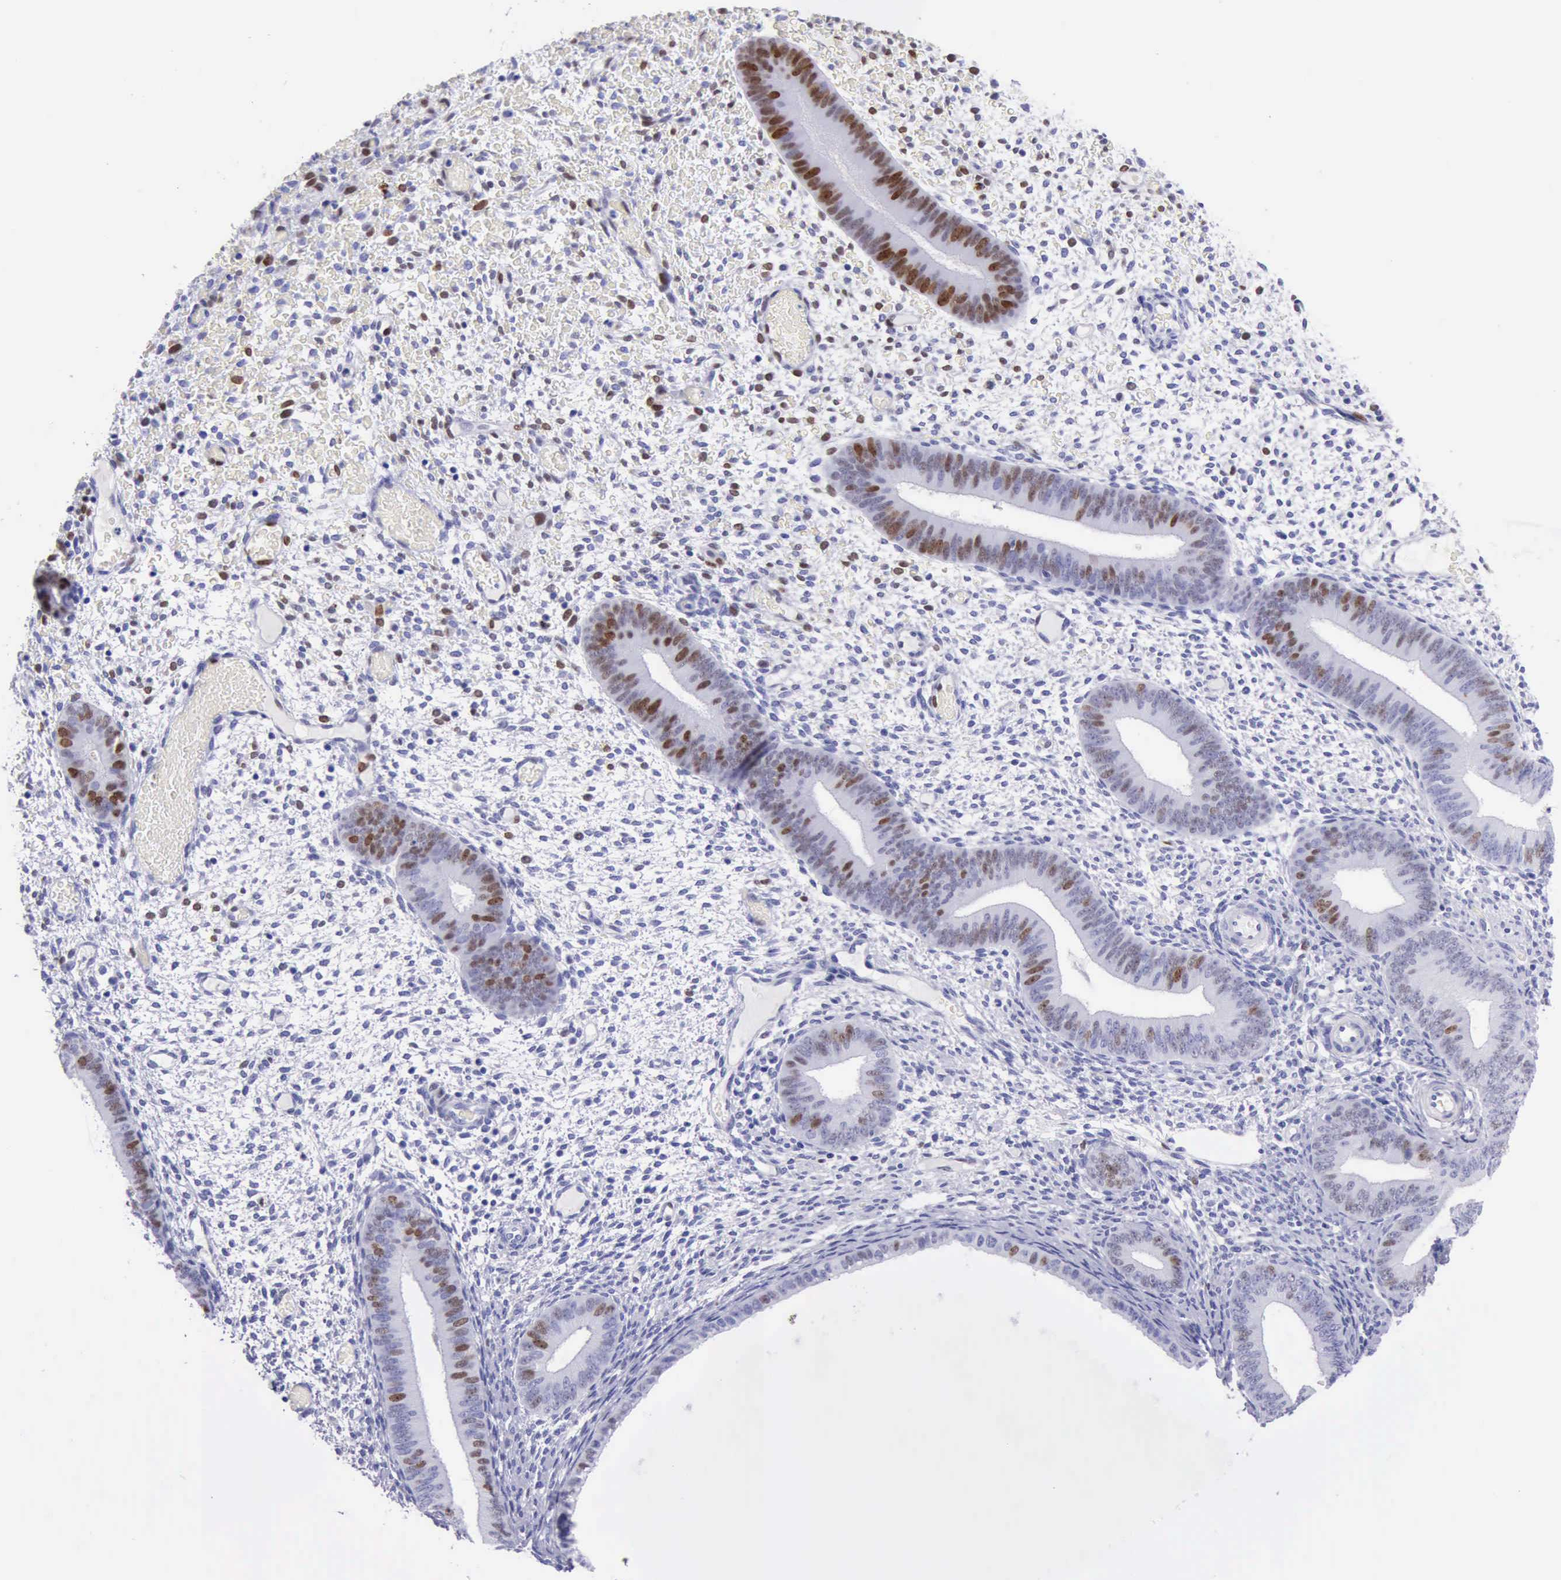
{"staining": {"intensity": "strong", "quantity": "<25%", "location": "nuclear"}, "tissue": "endometrium", "cell_type": "Cells in endometrial stroma", "image_type": "normal", "snomed": [{"axis": "morphology", "description": "Normal tissue, NOS"}, {"axis": "topography", "description": "Endometrium"}], "caption": "Normal endometrium reveals strong nuclear staining in about <25% of cells in endometrial stroma, visualized by immunohistochemistry.", "gene": "MCM2", "patient": {"sex": "female", "age": 42}}